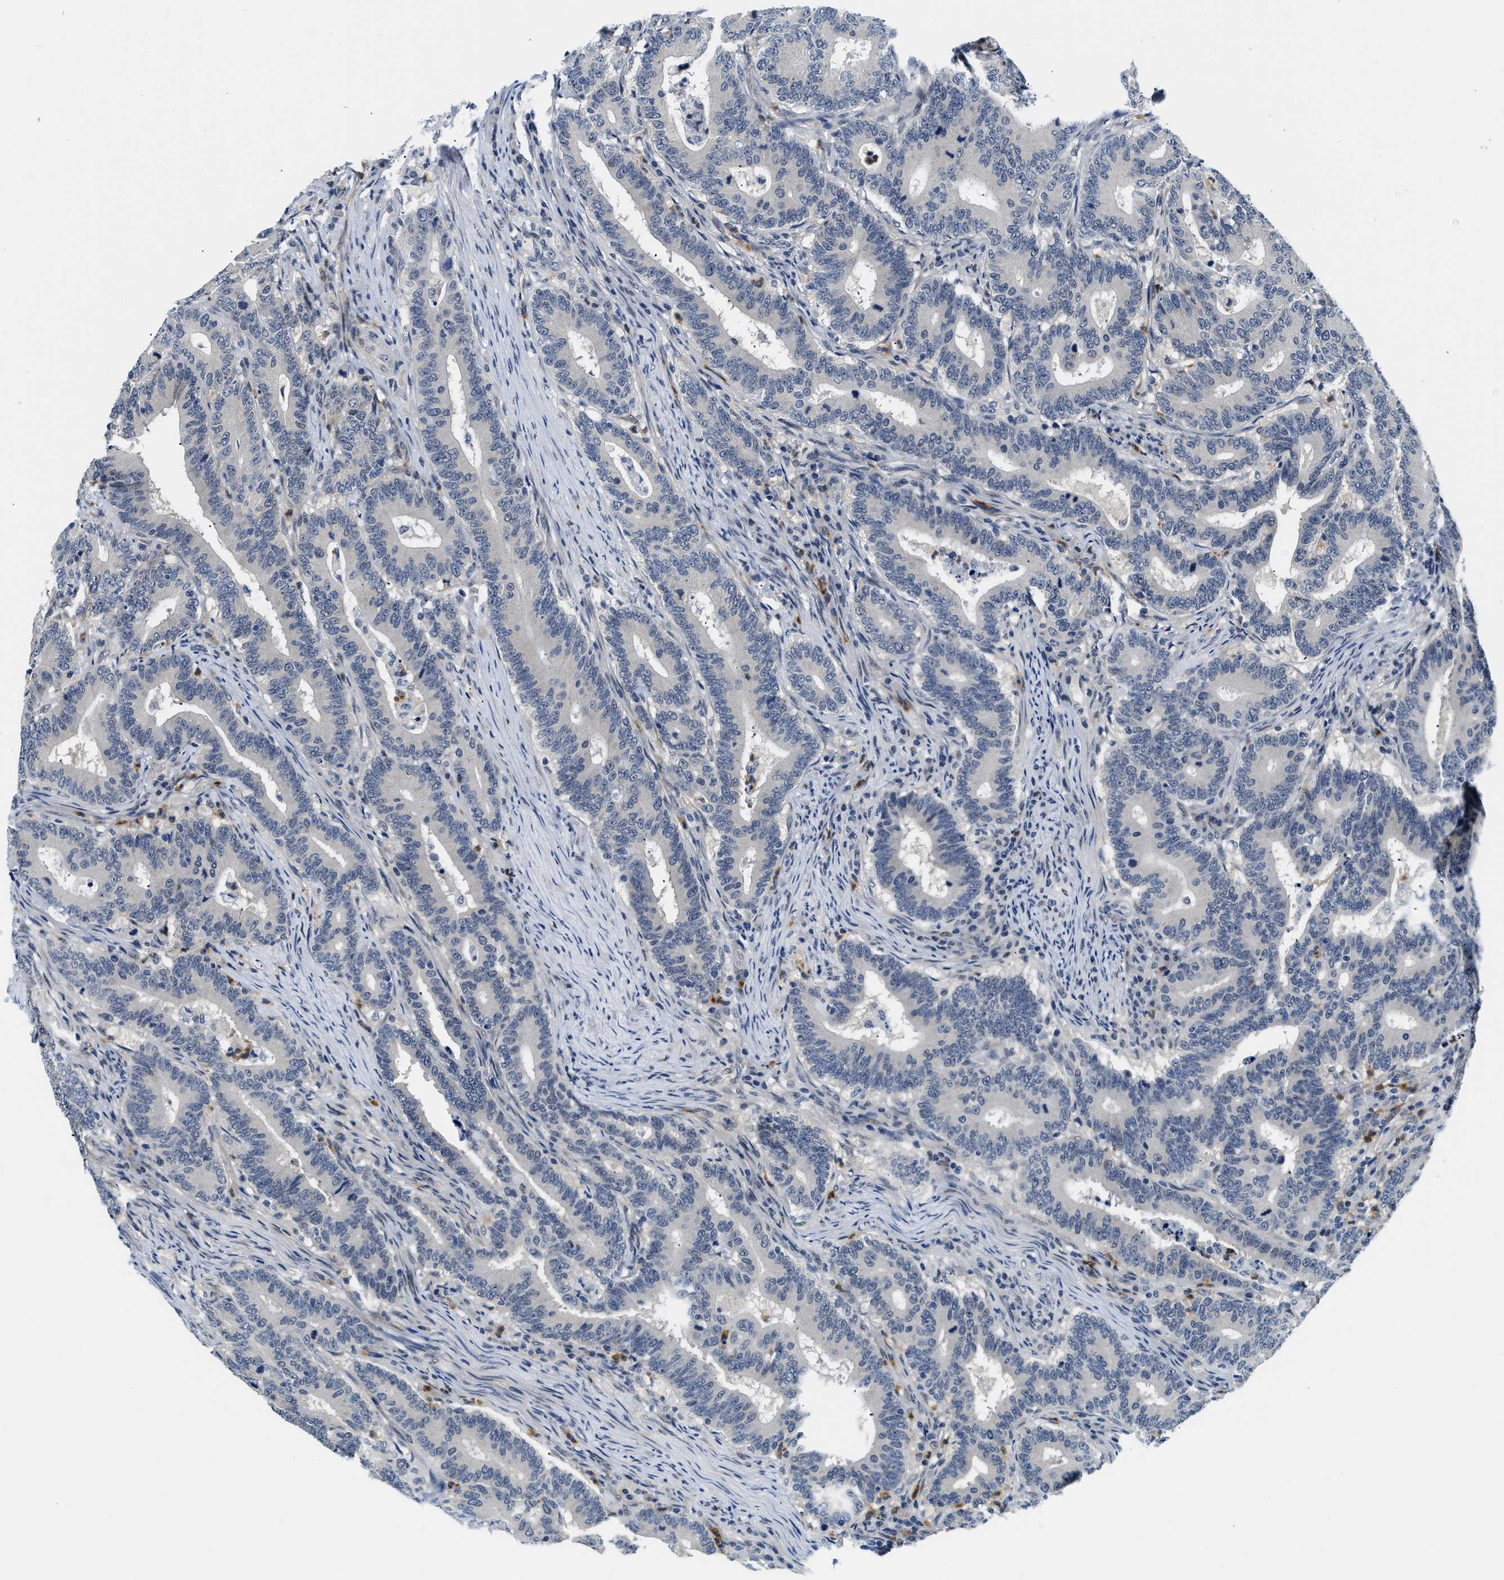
{"staining": {"intensity": "negative", "quantity": "none", "location": "none"}, "tissue": "colorectal cancer", "cell_type": "Tumor cells", "image_type": "cancer", "snomed": [{"axis": "morphology", "description": "Adenocarcinoma, NOS"}, {"axis": "topography", "description": "Colon"}], "caption": "This is an immunohistochemistry micrograph of colorectal adenocarcinoma. There is no staining in tumor cells.", "gene": "SMAD4", "patient": {"sex": "female", "age": 66}}